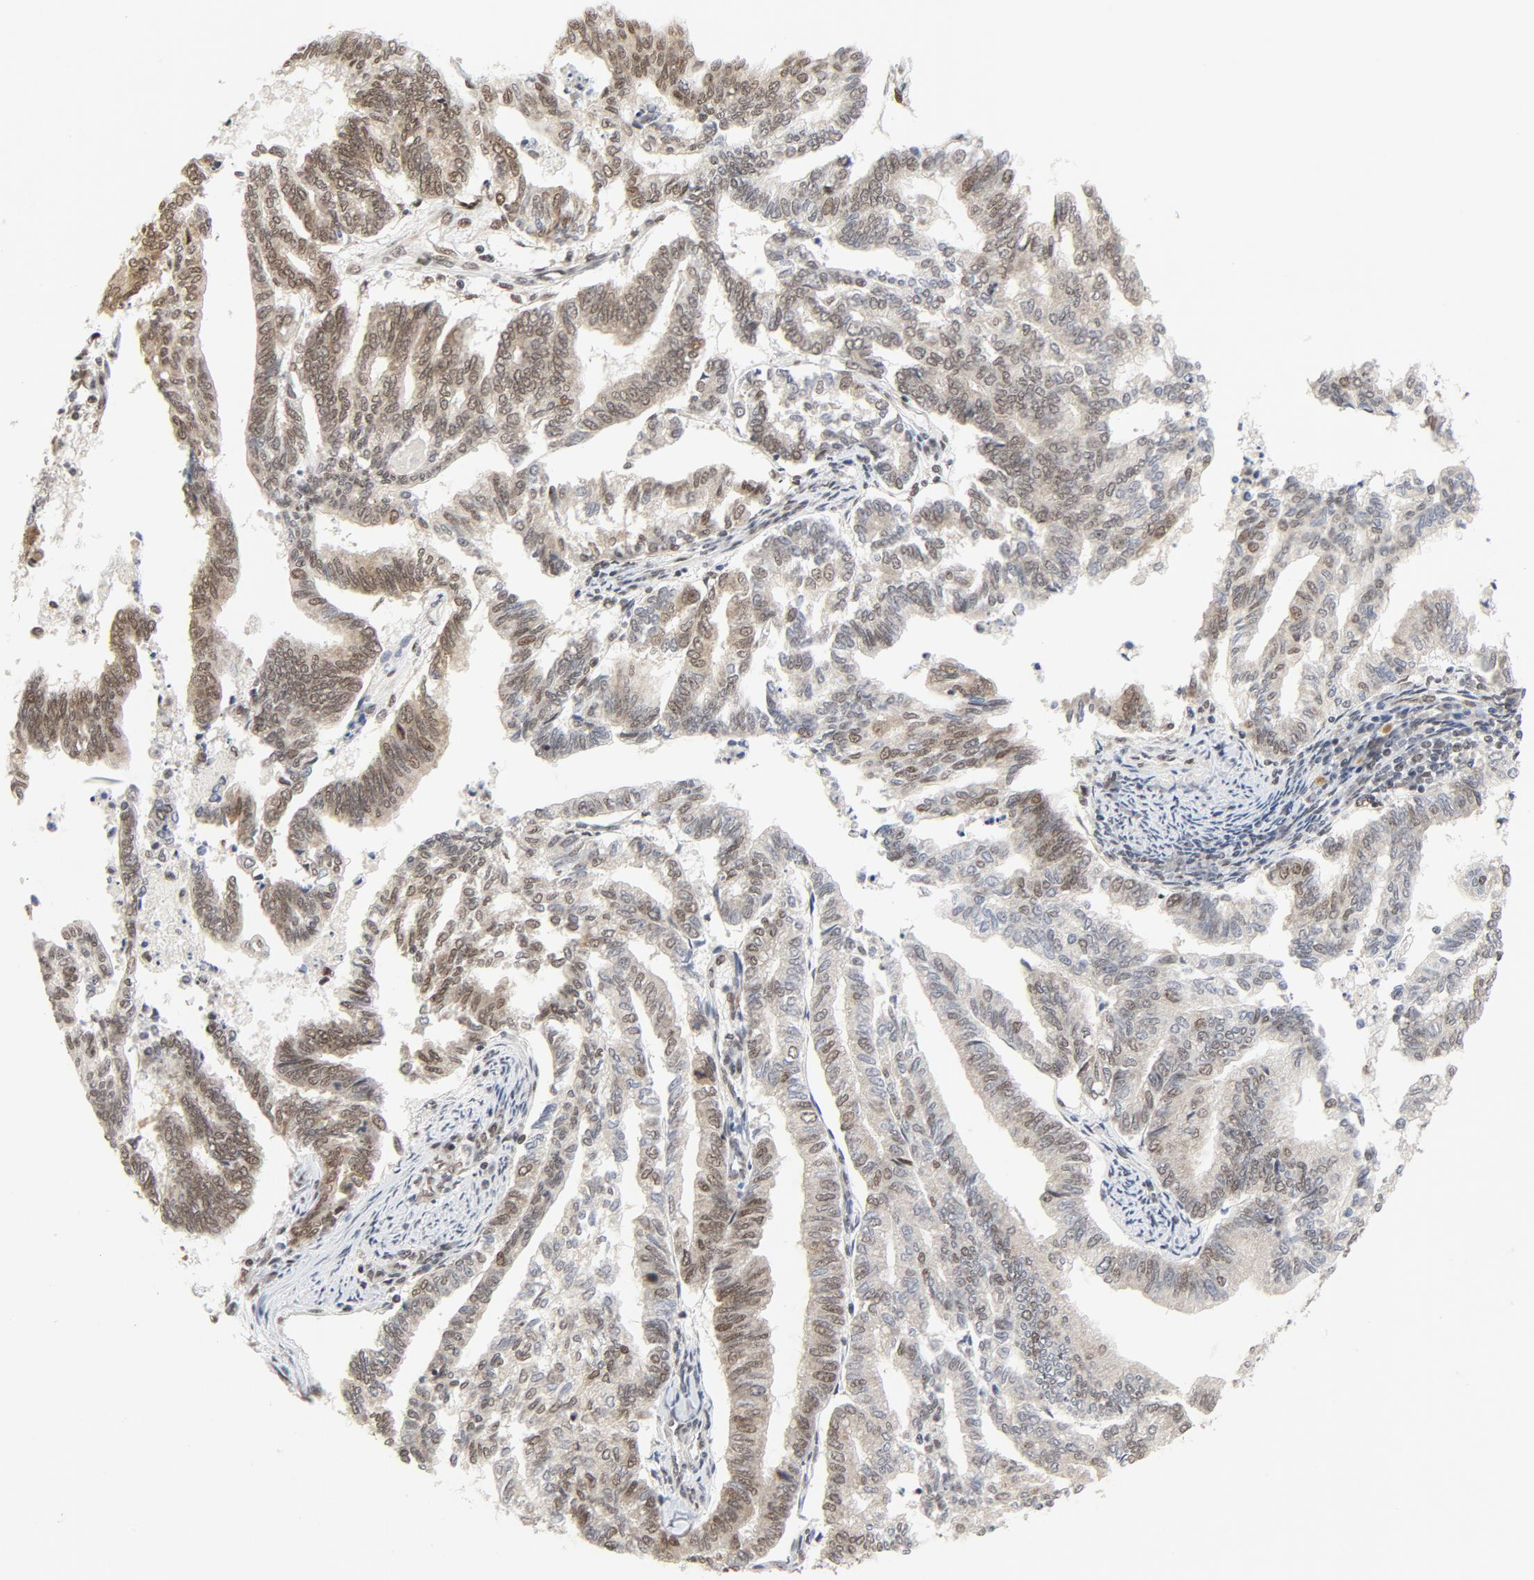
{"staining": {"intensity": "moderate", "quantity": "25%-75%", "location": "nuclear"}, "tissue": "endometrial cancer", "cell_type": "Tumor cells", "image_type": "cancer", "snomed": [{"axis": "morphology", "description": "Adenocarcinoma, NOS"}, {"axis": "topography", "description": "Endometrium"}], "caption": "IHC of human endometrial cancer exhibits medium levels of moderate nuclear expression in approximately 25%-75% of tumor cells. (DAB (3,3'-diaminobenzidine) IHC, brown staining for protein, blue staining for nuclei).", "gene": "ERCC1", "patient": {"sex": "female", "age": 79}}